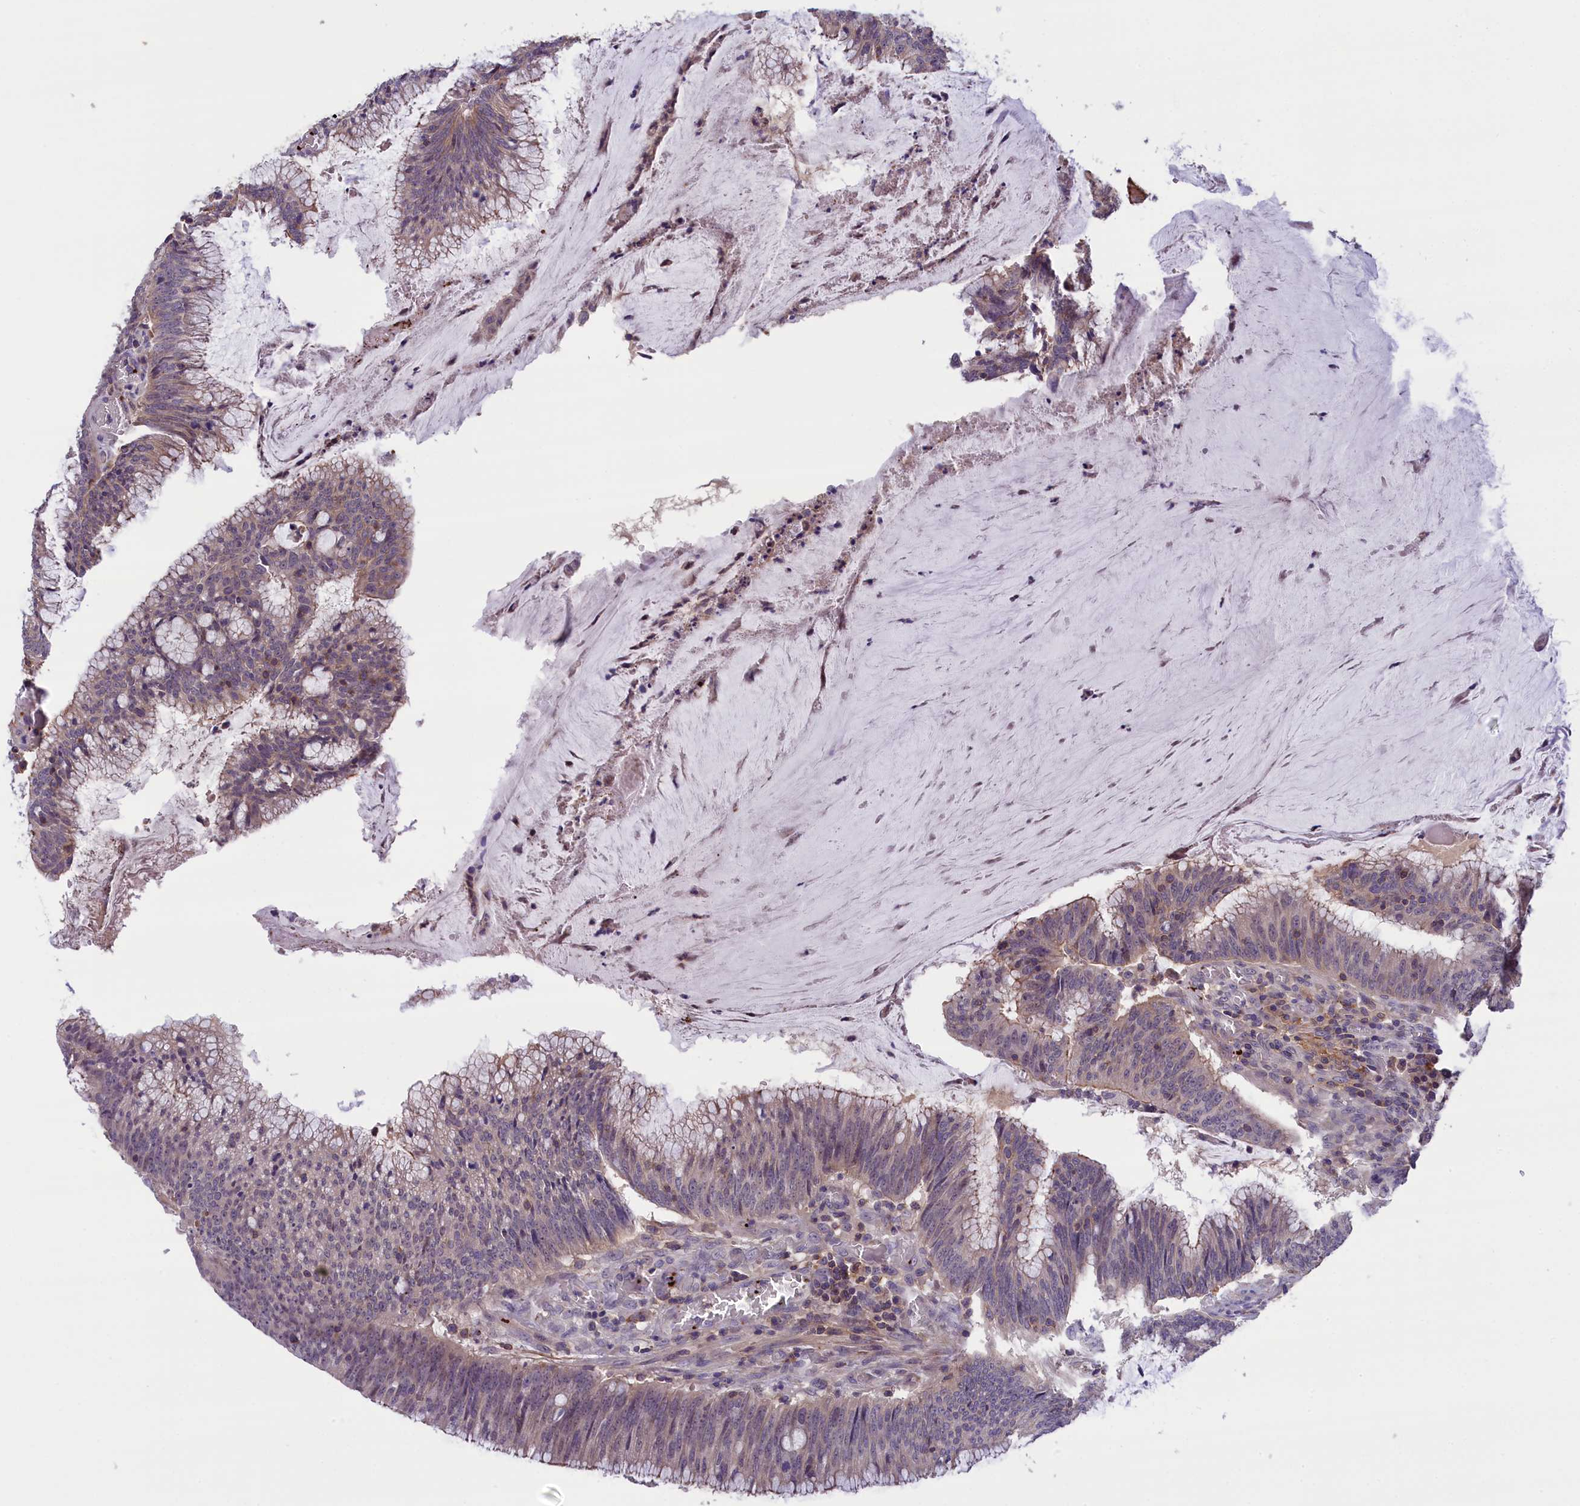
{"staining": {"intensity": "weak", "quantity": "25%-75%", "location": "cytoplasmic/membranous"}, "tissue": "colorectal cancer", "cell_type": "Tumor cells", "image_type": "cancer", "snomed": [{"axis": "morphology", "description": "Adenocarcinoma, NOS"}, {"axis": "topography", "description": "Rectum"}], "caption": "Tumor cells show low levels of weak cytoplasmic/membranous positivity in about 25%-75% of cells in colorectal adenocarcinoma.", "gene": "HEATR3", "patient": {"sex": "female", "age": 77}}